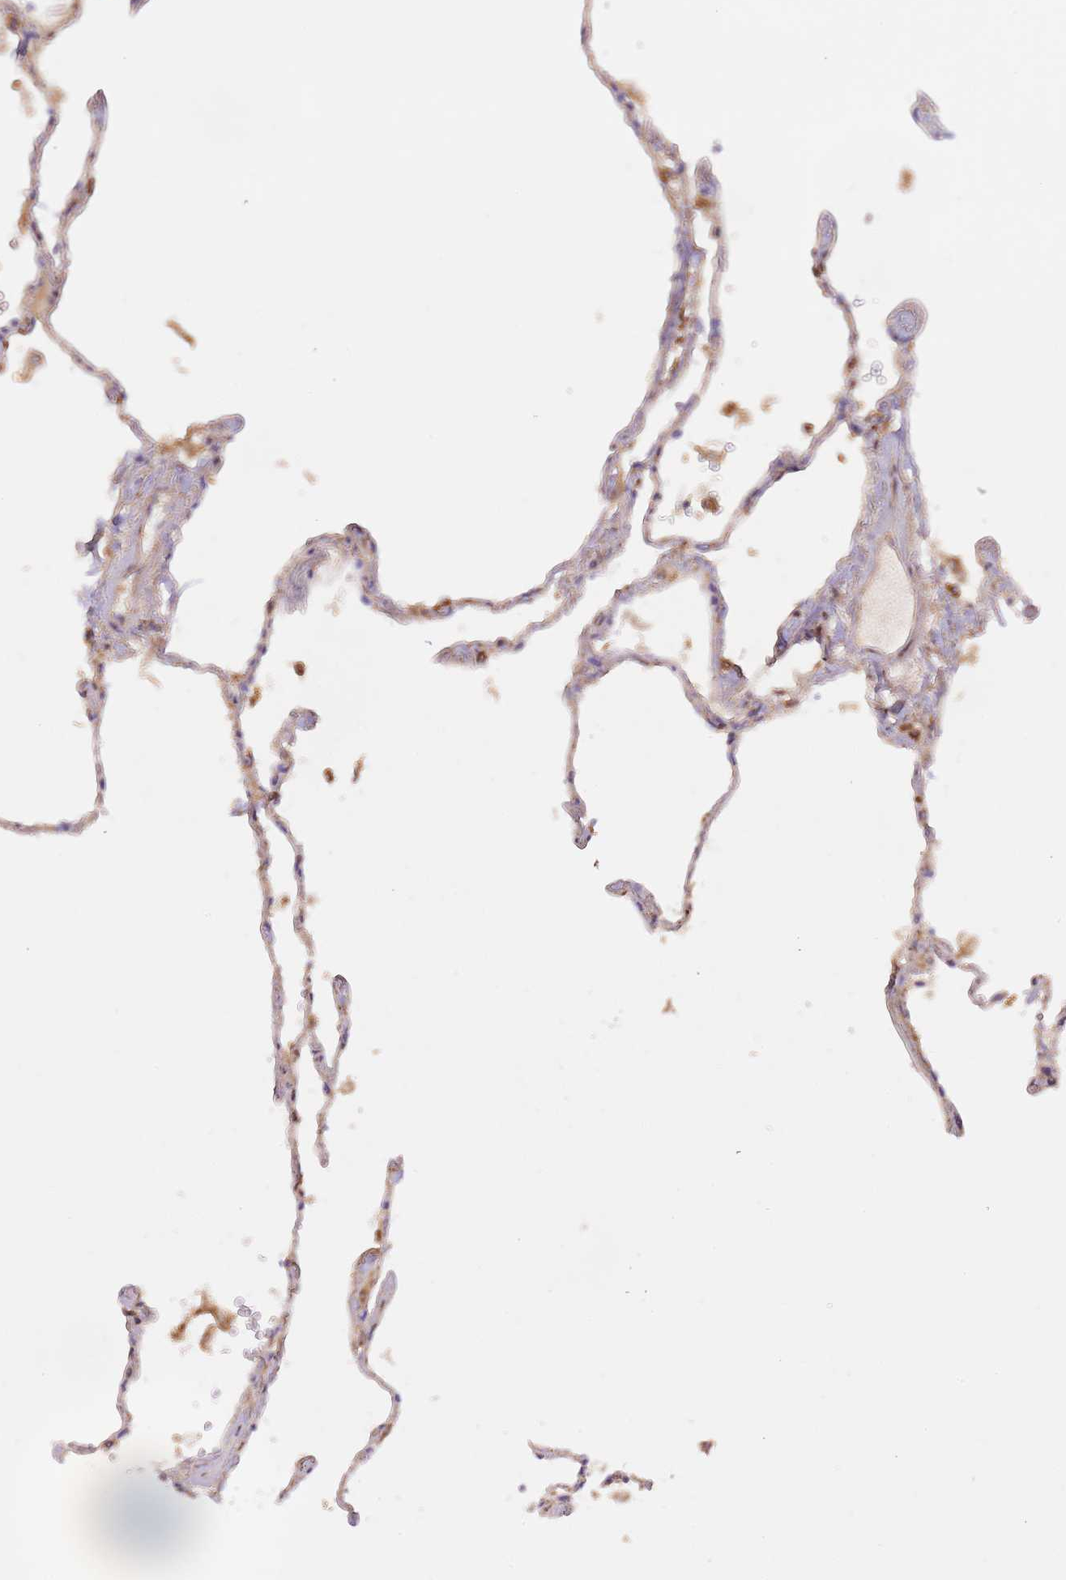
{"staining": {"intensity": "weak", "quantity": ">75%", "location": "cytoplasmic/membranous"}, "tissue": "lung", "cell_type": "Alveolar cells", "image_type": "normal", "snomed": [{"axis": "morphology", "description": "Normal tissue, NOS"}, {"axis": "topography", "description": "Lung"}], "caption": "Brown immunohistochemical staining in unremarkable lung demonstrates weak cytoplasmic/membranous expression in approximately >75% of alveolar cells. (IHC, brightfield microscopy, high magnification).", "gene": "PREP", "patient": {"sex": "female", "age": 67}}